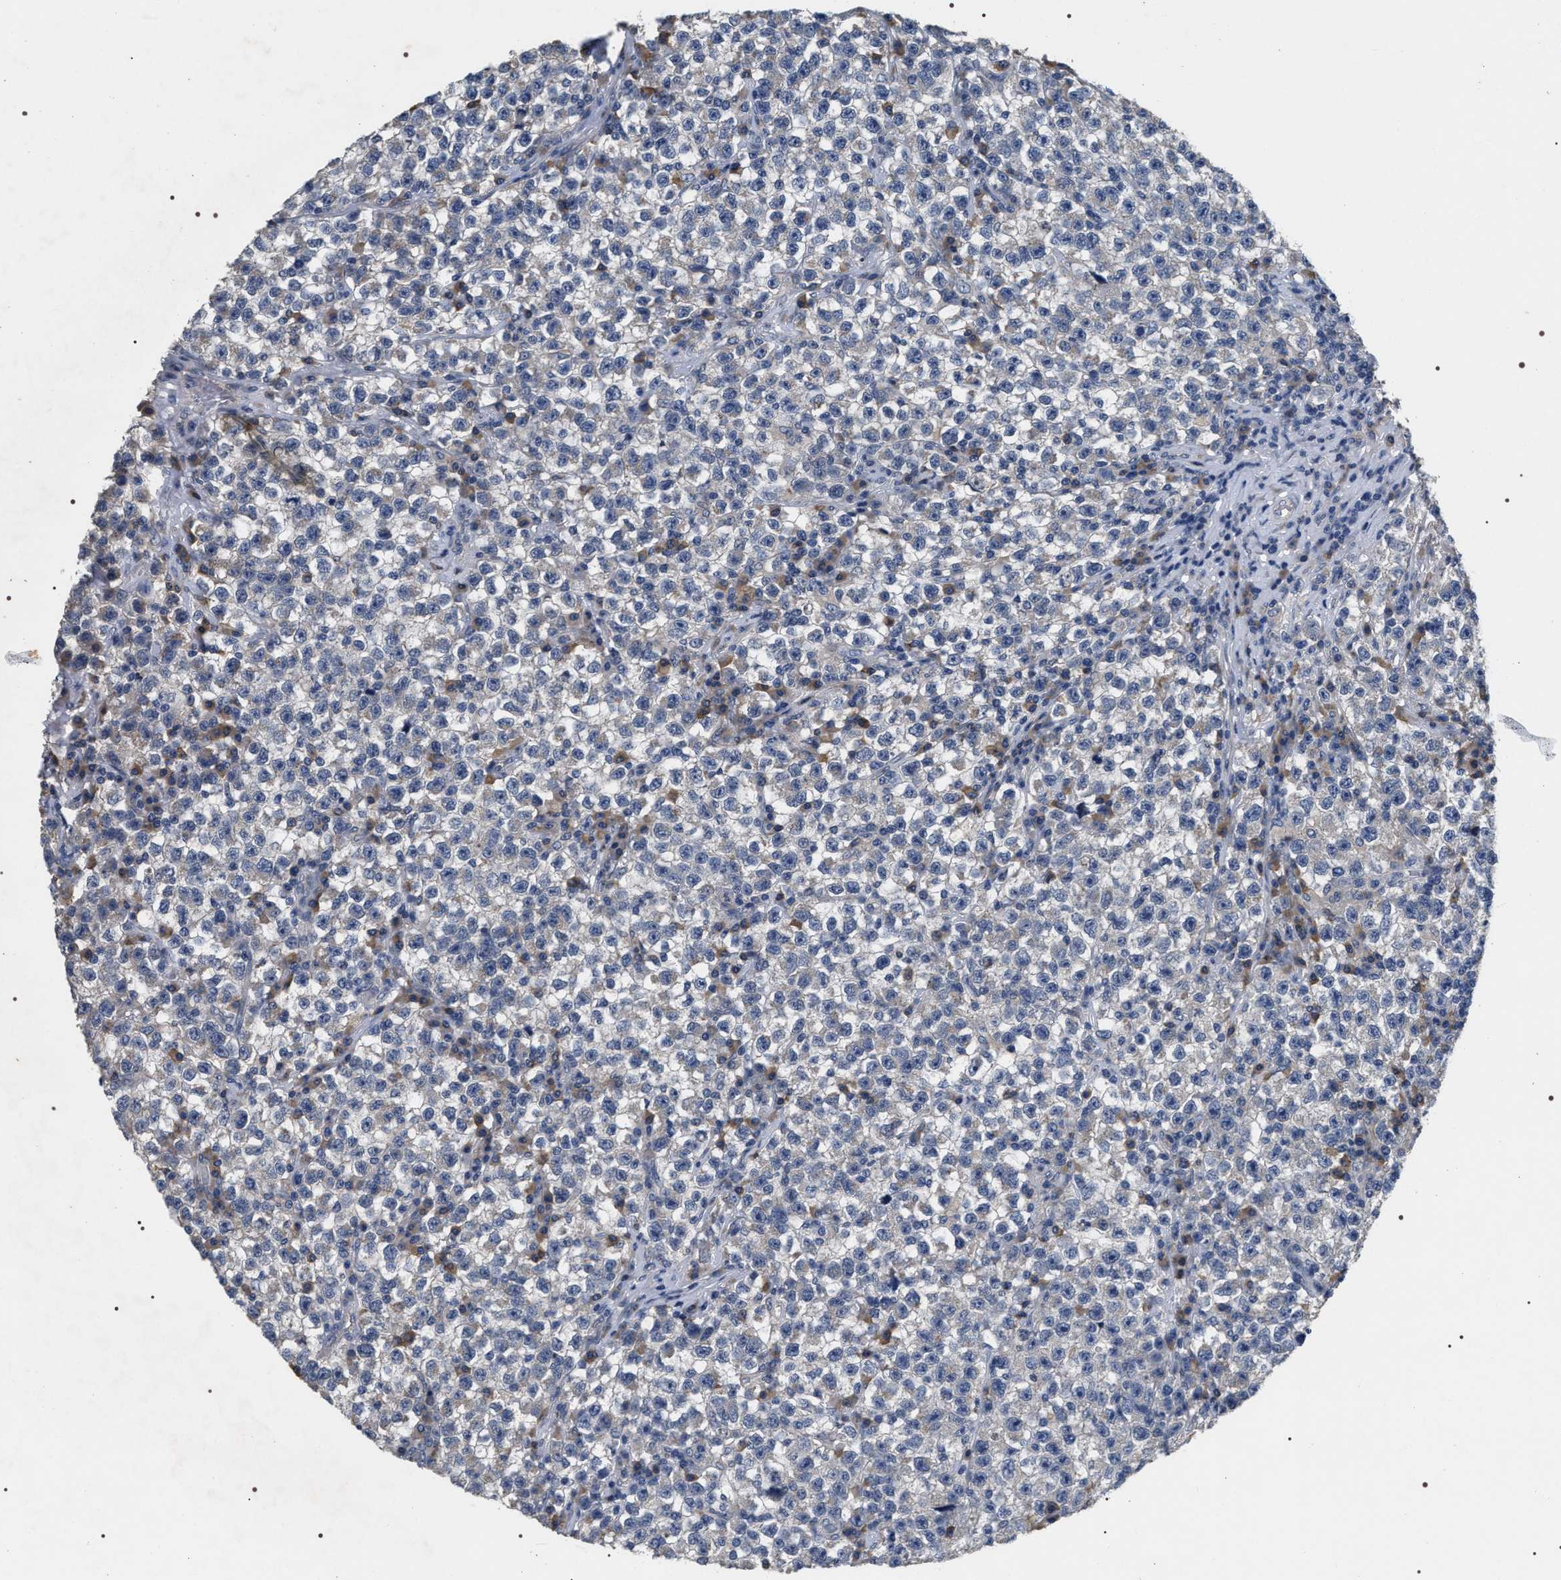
{"staining": {"intensity": "negative", "quantity": "none", "location": "none"}, "tissue": "testis cancer", "cell_type": "Tumor cells", "image_type": "cancer", "snomed": [{"axis": "morphology", "description": "Seminoma, NOS"}, {"axis": "topography", "description": "Testis"}], "caption": "Tumor cells are negative for brown protein staining in testis cancer (seminoma).", "gene": "IFT81", "patient": {"sex": "male", "age": 22}}